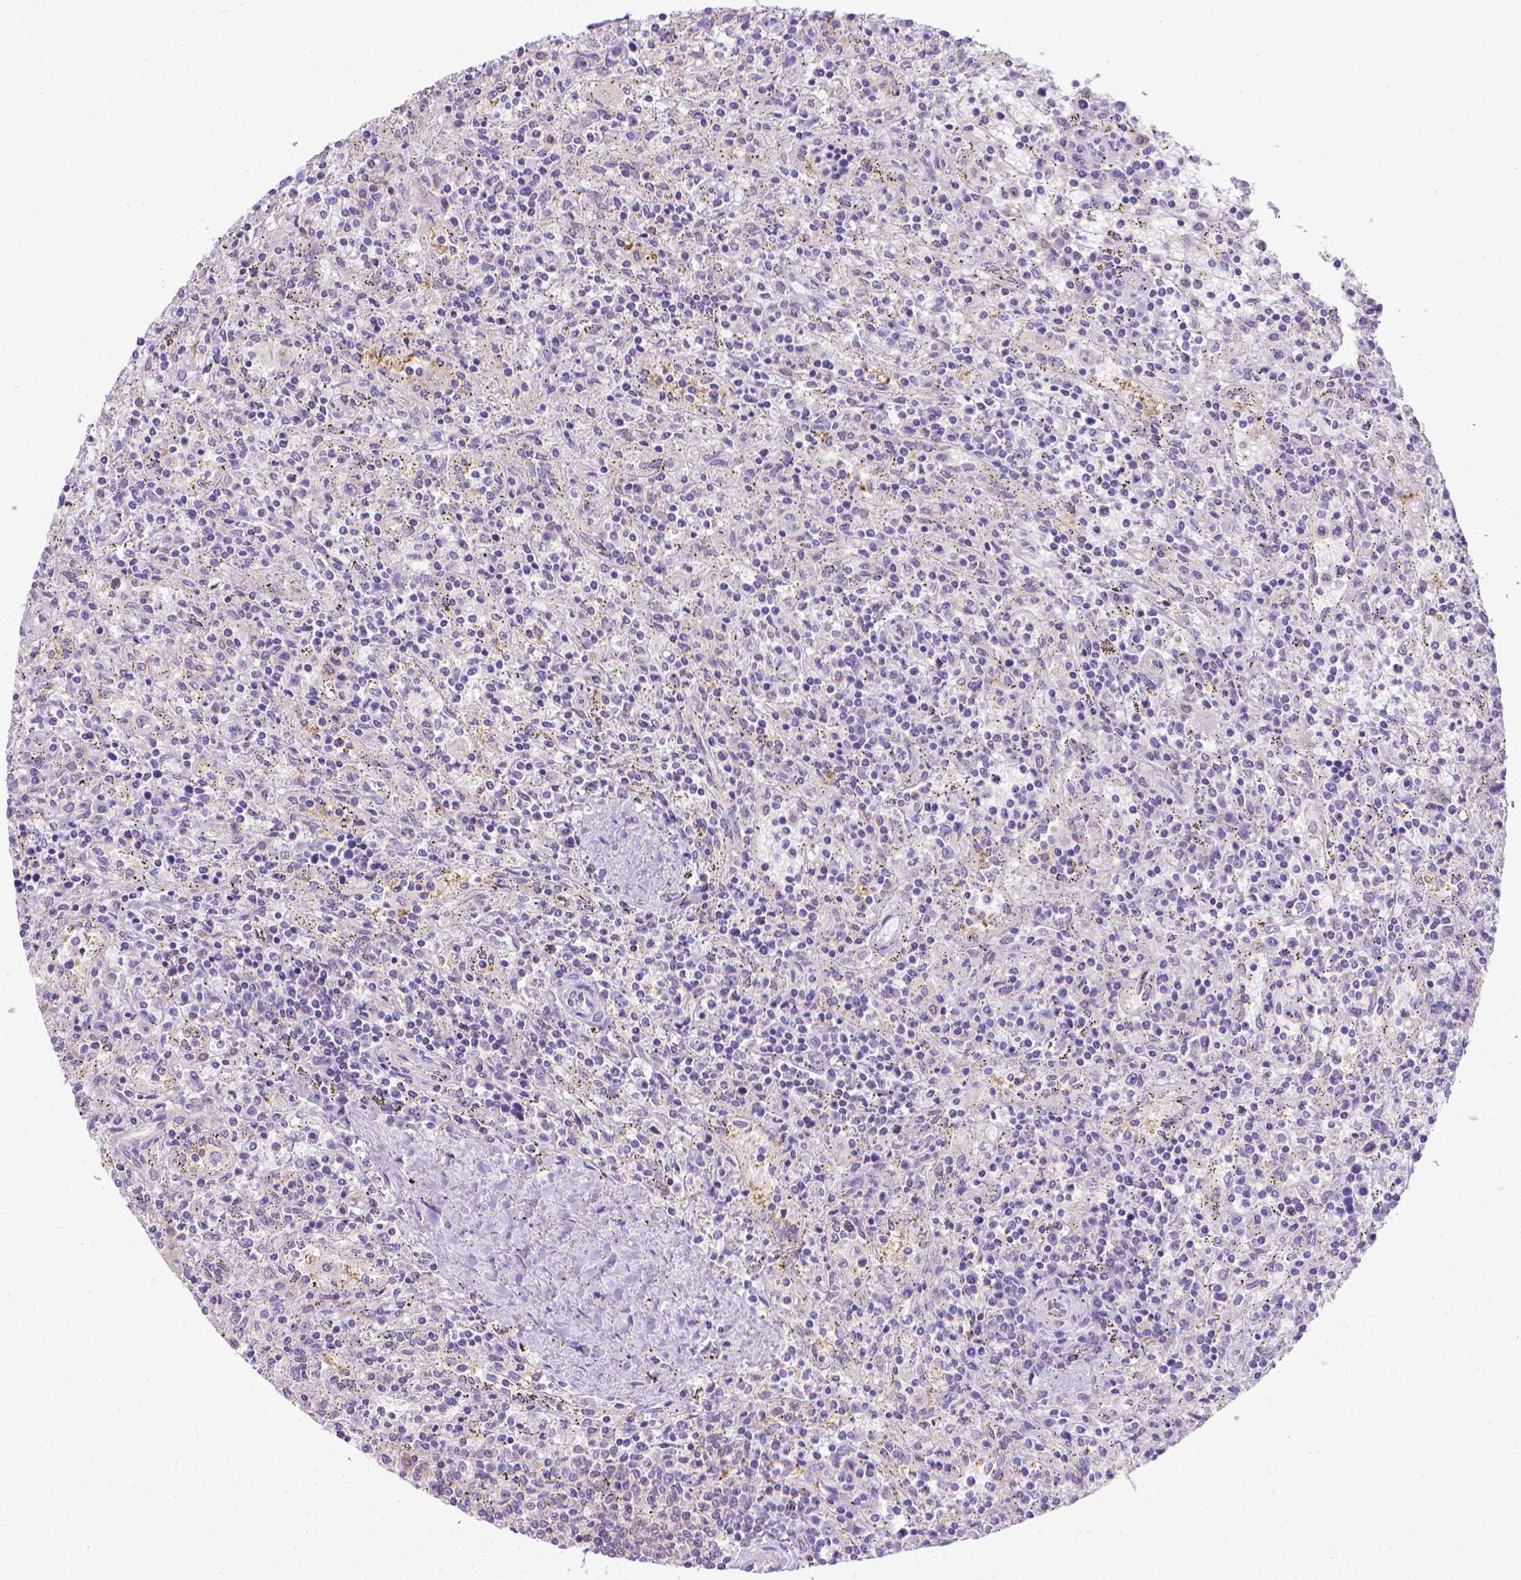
{"staining": {"intensity": "negative", "quantity": "none", "location": "none"}, "tissue": "lymphoma", "cell_type": "Tumor cells", "image_type": "cancer", "snomed": [{"axis": "morphology", "description": "Malignant lymphoma, non-Hodgkin's type, Low grade"}, {"axis": "topography", "description": "Spleen"}], "caption": "The photomicrograph exhibits no staining of tumor cells in lymphoma.", "gene": "CFAP299", "patient": {"sex": "male", "age": 62}}